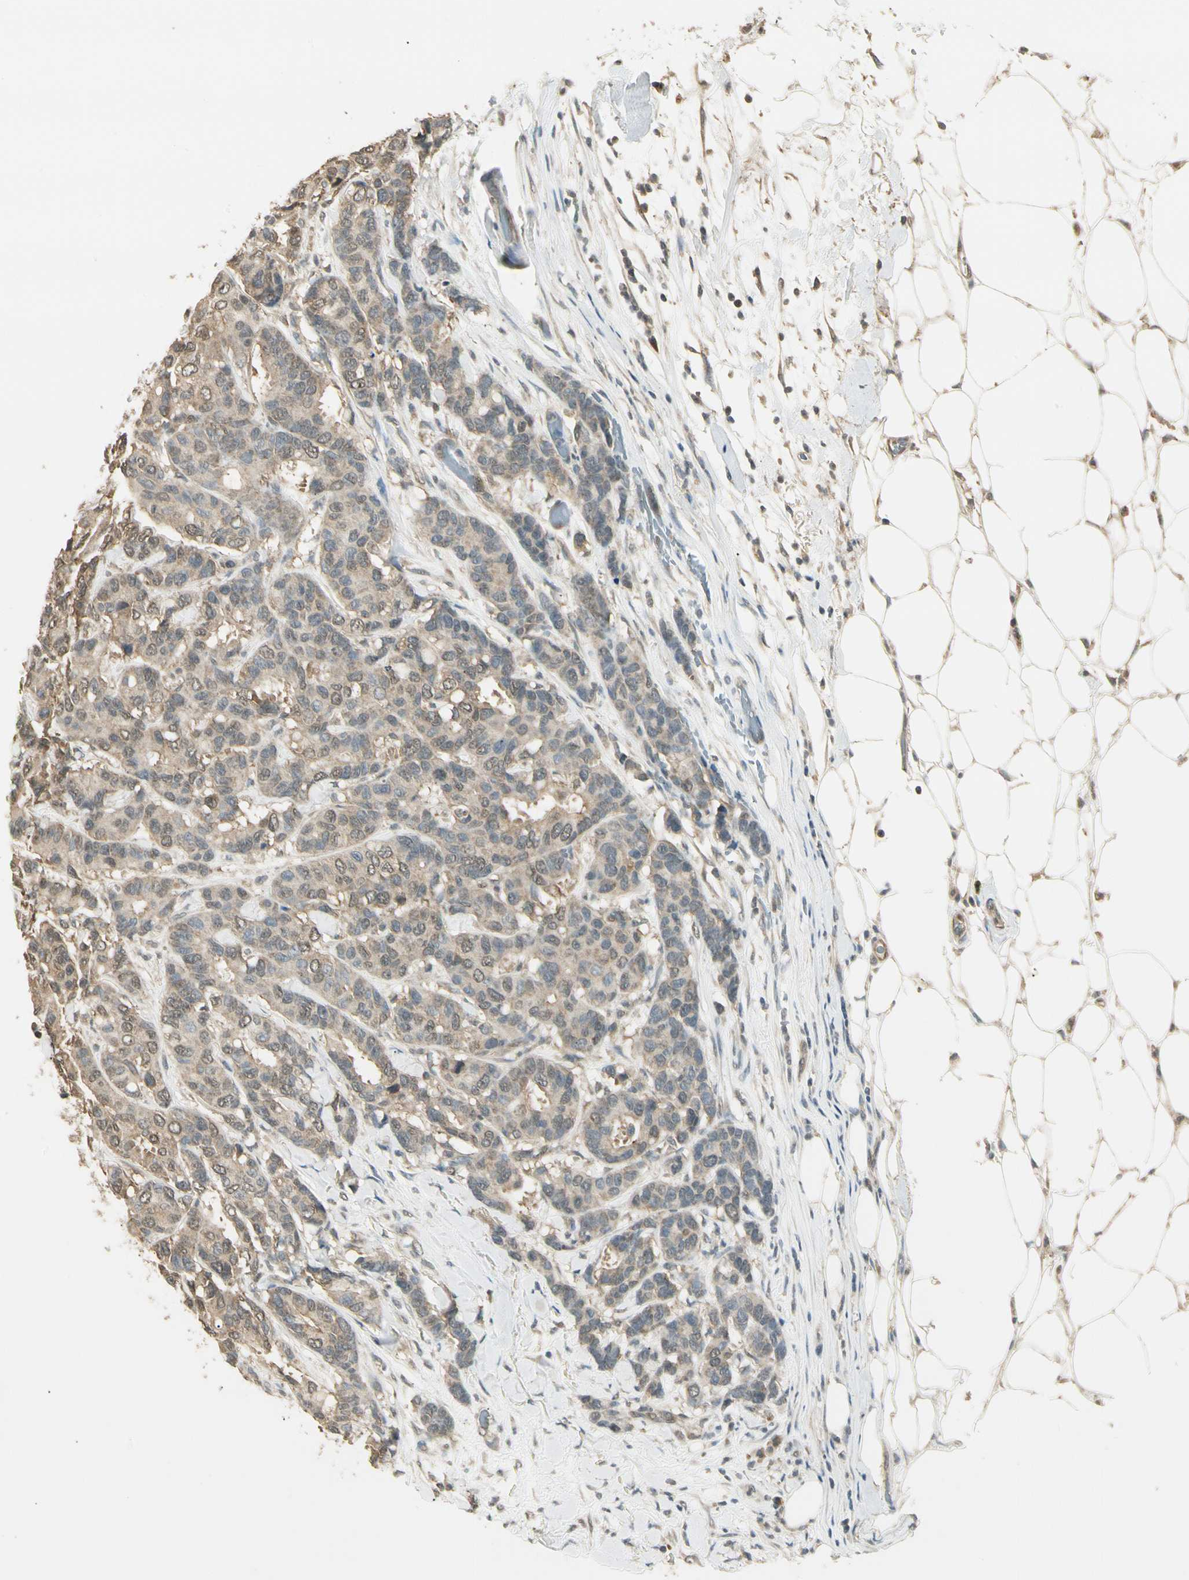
{"staining": {"intensity": "weak", "quantity": ">75%", "location": "cytoplasmic/membranous"}, "tissue": "breast cancer", "cell_type": "Tumor cells", "image_type": "cancer", "snomed": [{"axis": "morphology", "description": "Duct carcinoma"}, {"axis": "topography", "description": "Breast"}], "caption": "The immunohistochemical stain highlights weak cytoplasmic/membranous staining in tumor cells of breast cancer (infiltrating ductal carcinoma) tissue.", "gene": "SGCA", "patient": {"sex": "female", "age": 87}}